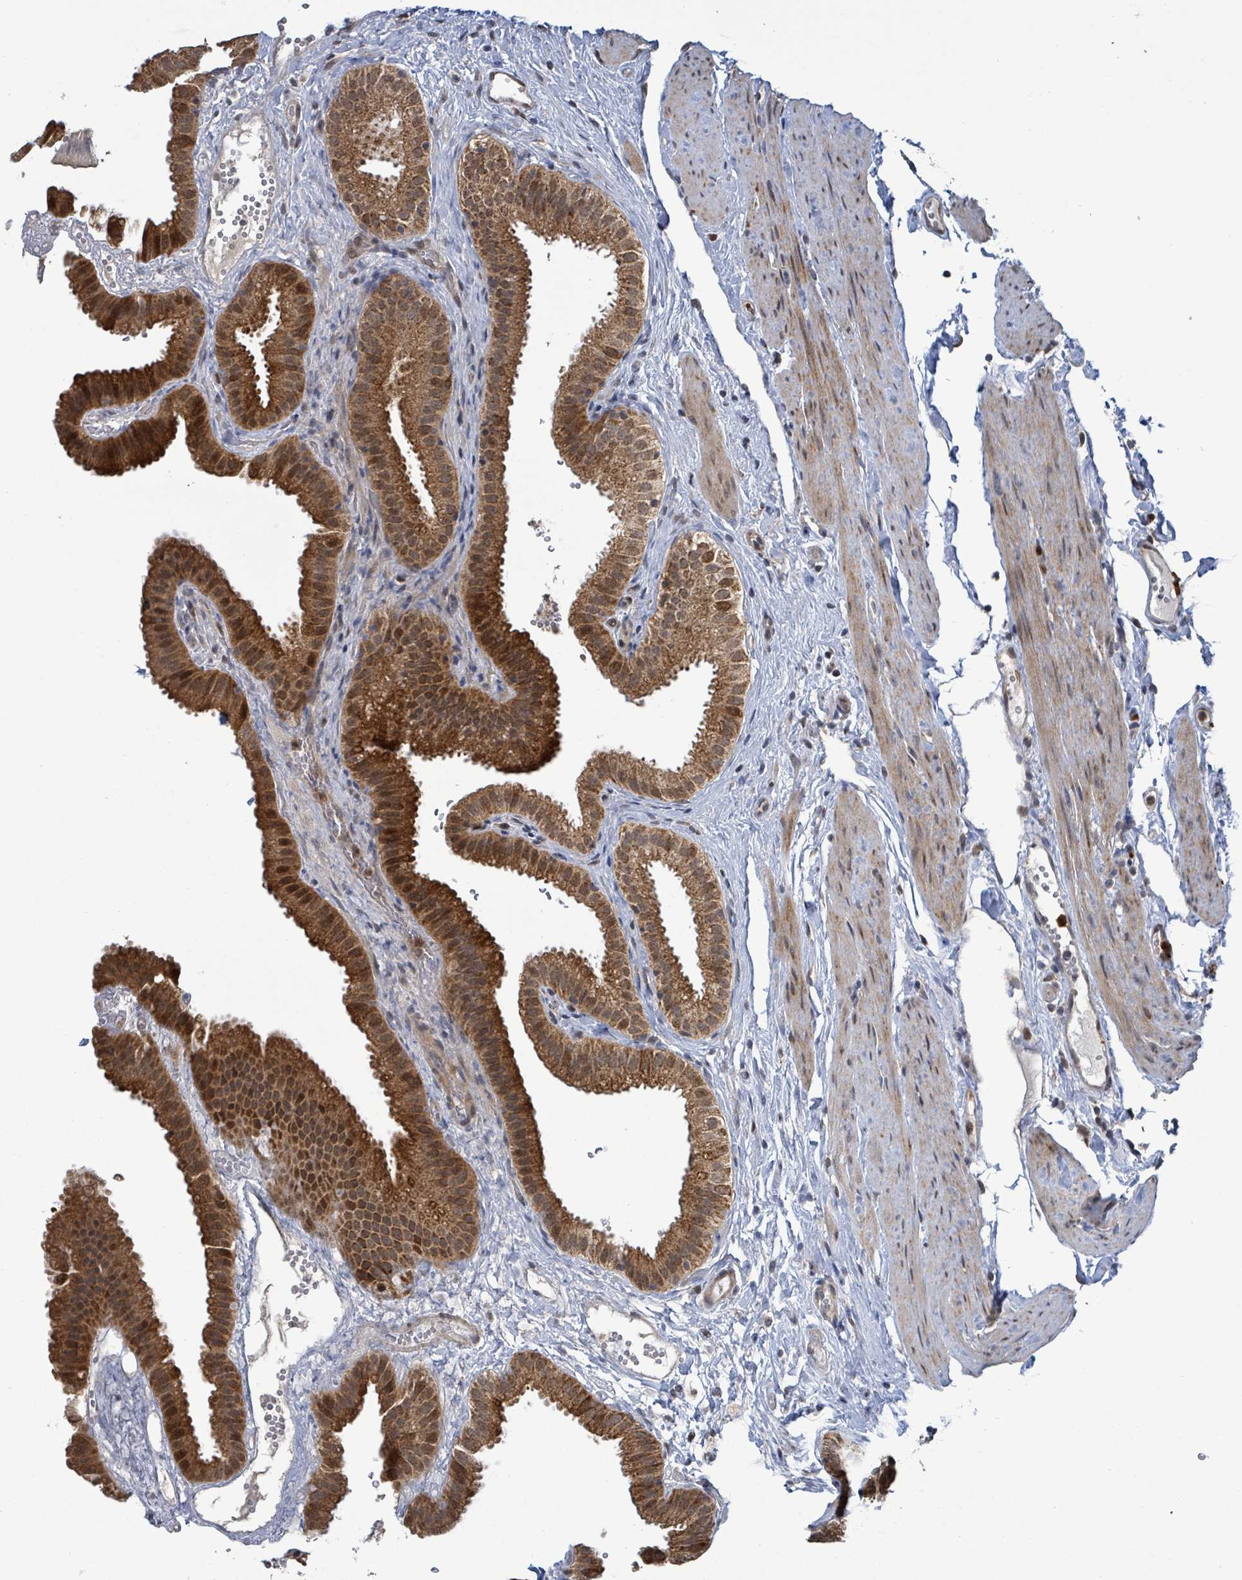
{"staining": {"intensity": "strong", "quantity": ">75%", "location": "cytoplasmic/membranous,nuclear"}, "tissue": "gallbladder", "cell_type": "Glandular cells", "image_type": "normal", "snomed": [{"axis": "morphology", "description": "Normal tissue, NOS"}, {"axis": "topography", "description": "Gallbladder"}], "caption": "Immunohistochemical staining of benign gallbladder demonstrates high levels of strong cytoplasmic/membranous,nuclear positivity in about >75% of glandular cells. (DAB (3,3'-diaminobenzidine) = brown stain, brightfield microscopy at high magnification).", "gene": "COQ6", "patient": {"sex": "female", "age": 61}}